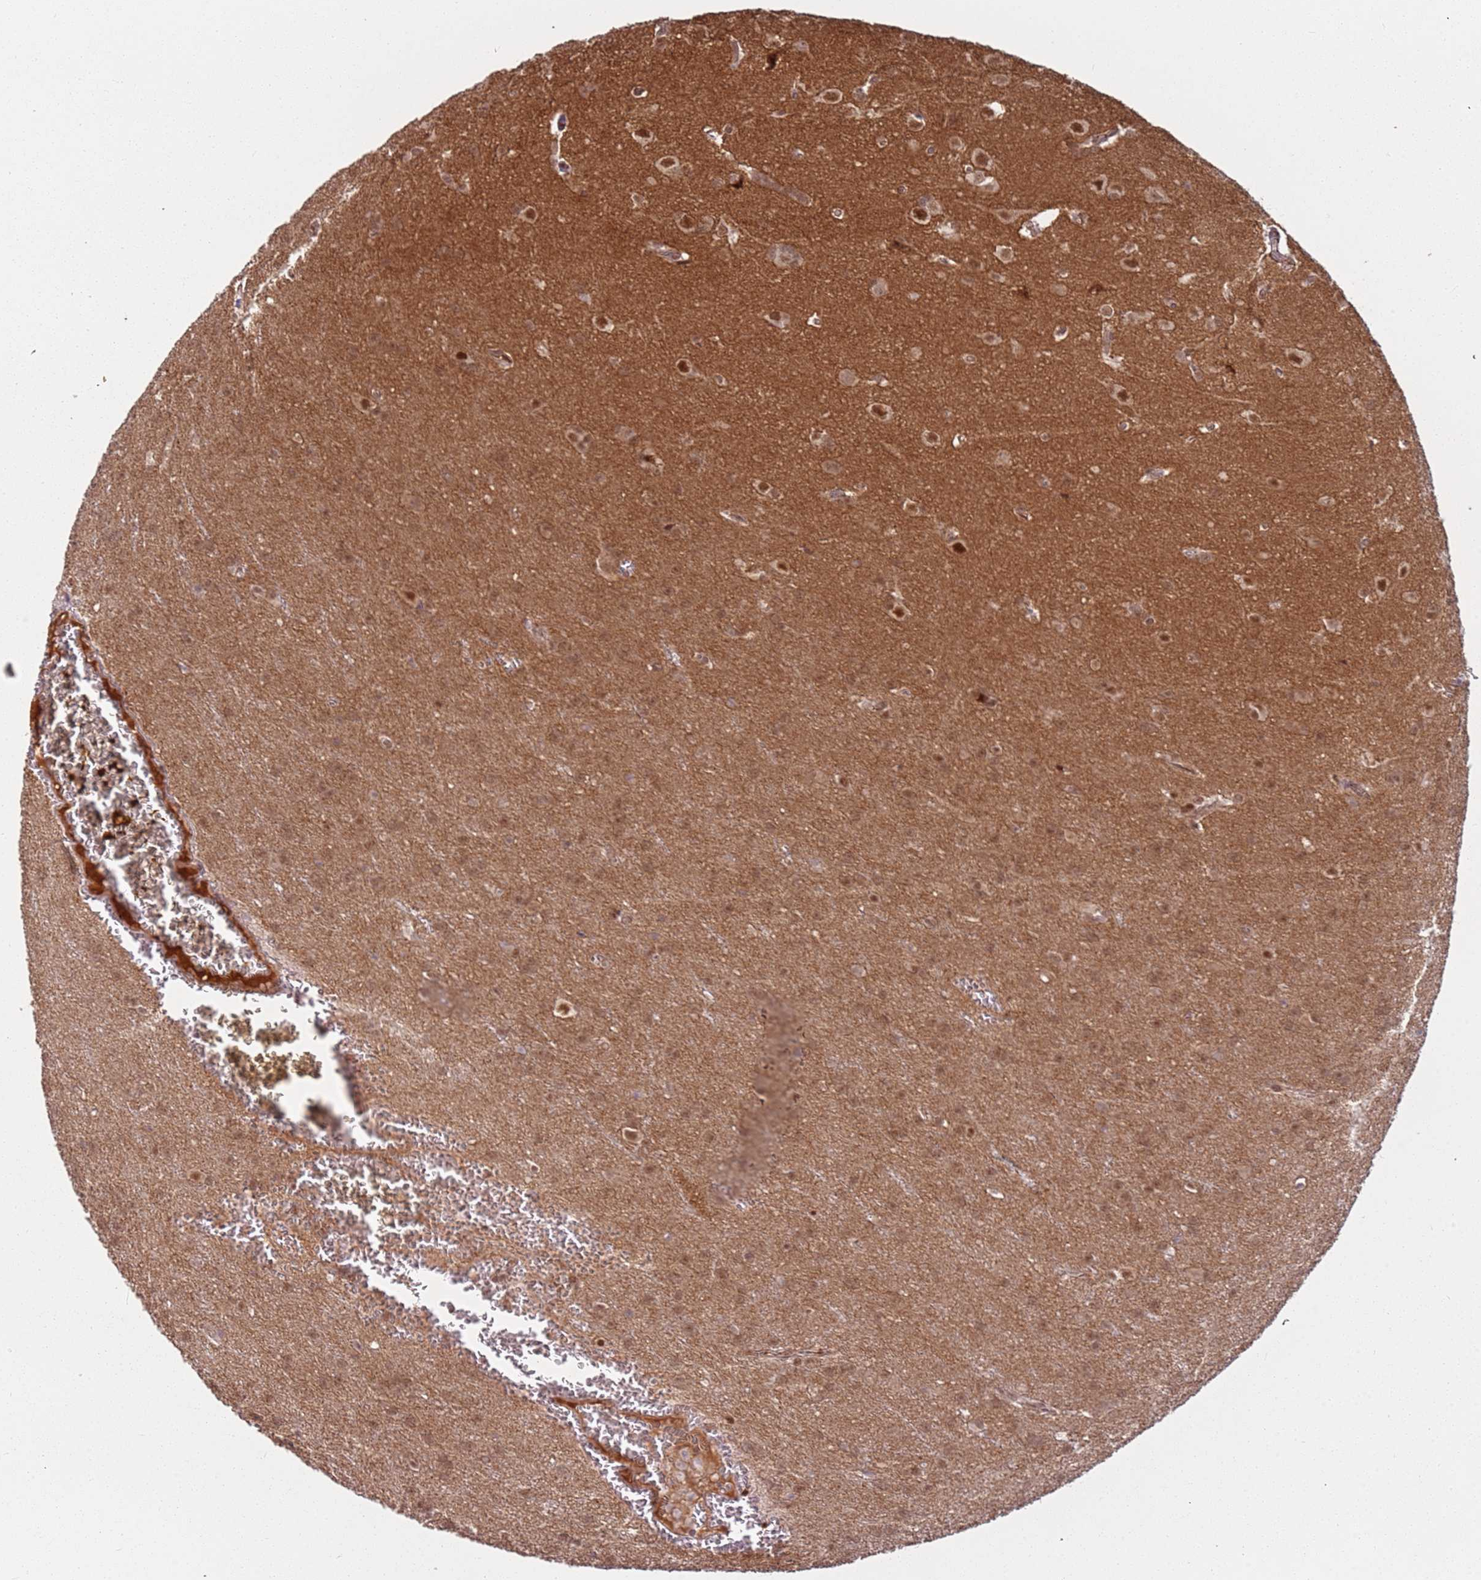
{"staining": {"intensity": "moderate", "quantity": ">75%", "location": "nuclear"}, "tissue": "glioma", "cell_type": "Tumor cells", "image_type": "cancer", "snomed": [{"axis": "morphology", "description": "Glioma, malignant, Low grade"}, {"axis": "topography", "description": "Brain"}], "caption": "This photomicrograph exhibits immunohistochemistry staining of glioma, with medium moderate nuclear expression in about >75% of tumor cells.", "gene": "POLR3H", "patient": {"sex": "female", "age": 32}}